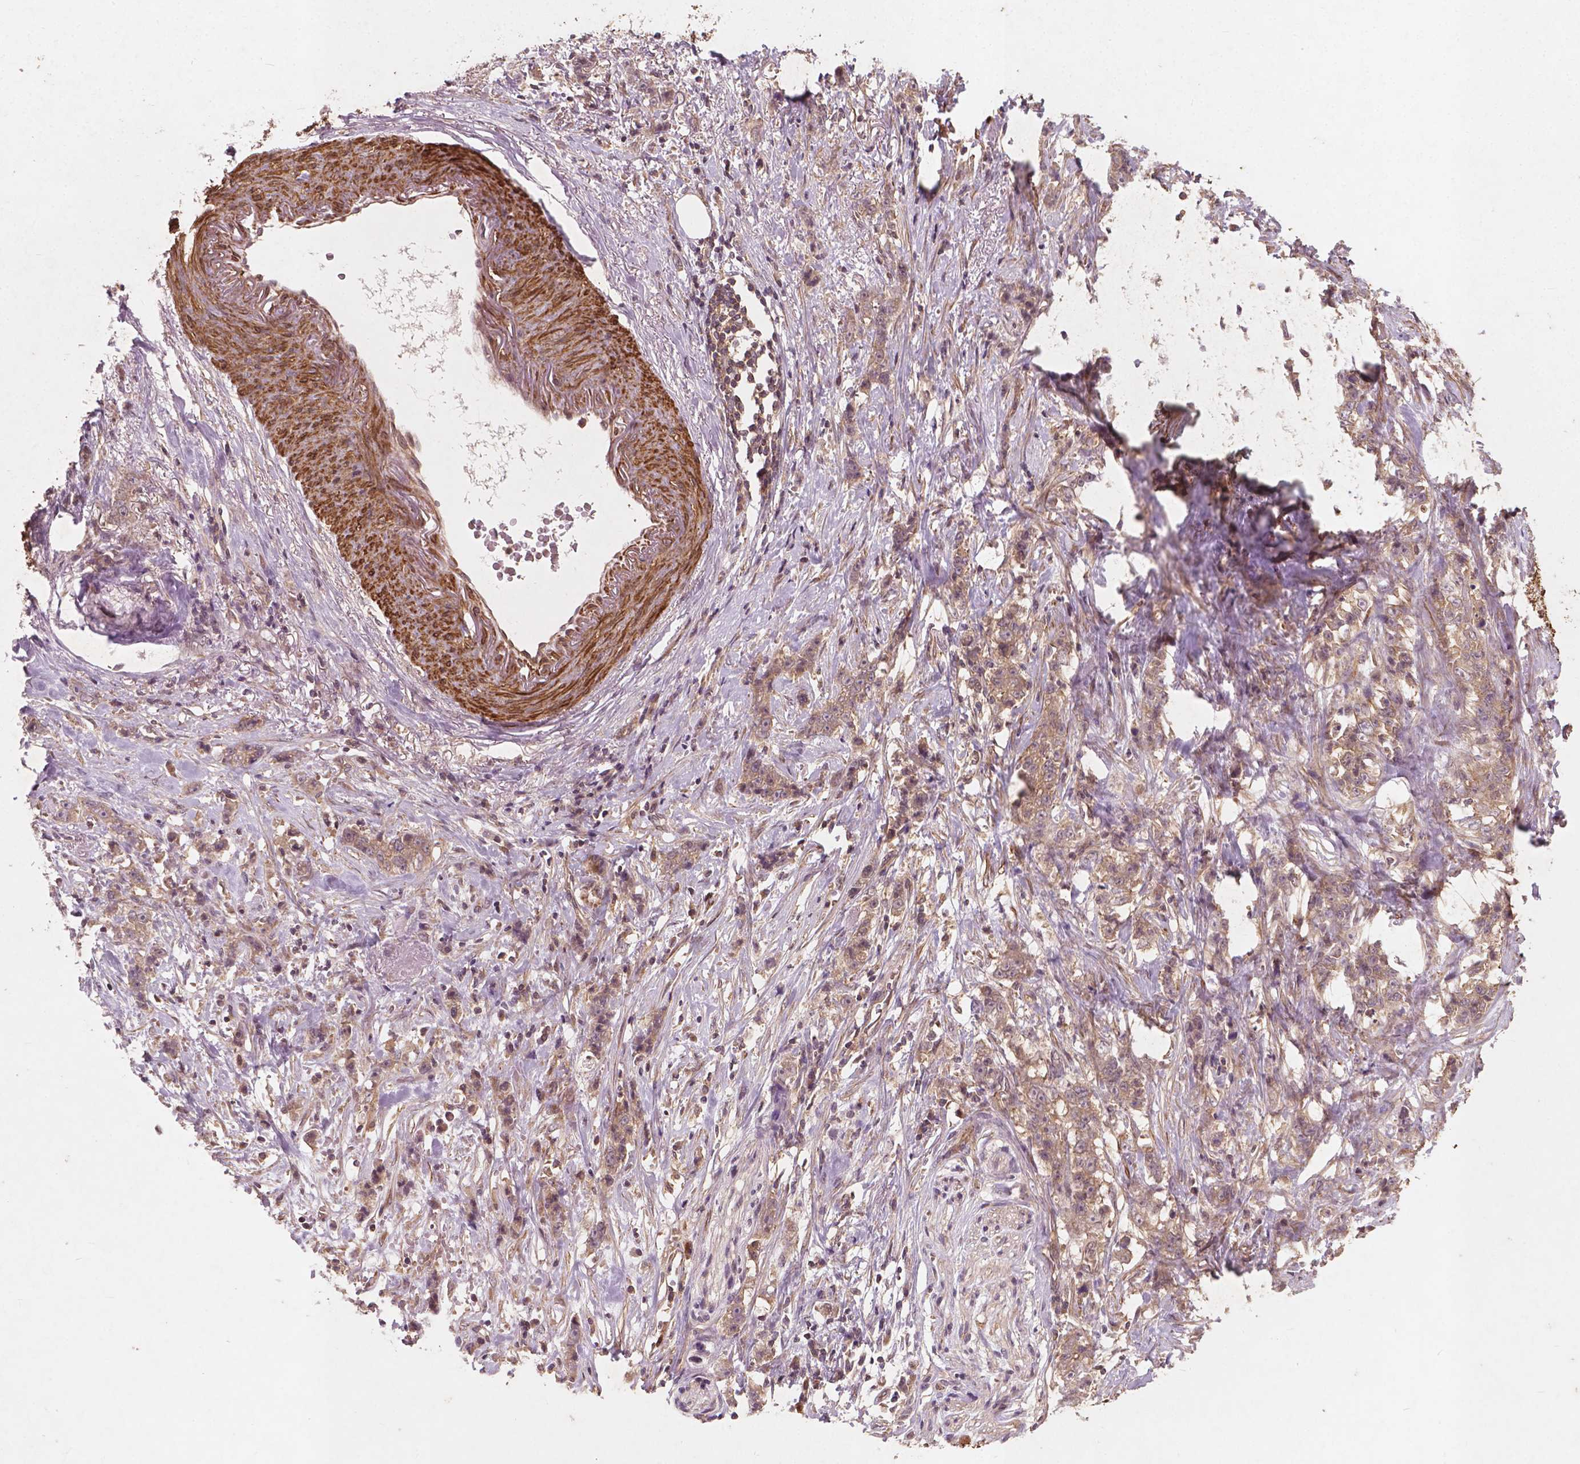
{"staining": {"intensity": "weak", "quantity": ">75%", "location": "cytoplasmic/membranous"}, "tissue": "stomach cancer", "cell_type": "Tumor cells", "image_type": "cancer", "snomed": [{"axis": "morphology", "description": "Adenocarcinoma, NOS"}, {"axis": "topography", "description": "Stomach, lower"}], "caption": "Protein expression analysis of stomach cancer (adenocarcinoma) reveals weak cytoplasmic/membranous positivity in approximately >75% of tumor cells. The staining was performed using DAB (3,3'-diaminobenzidine), with brown indicating positive protein expression. Nuclei are stained blue with hematoxylin.", "gene": "CYFIP2", "patient": {"sex": "male", "age": 88}}